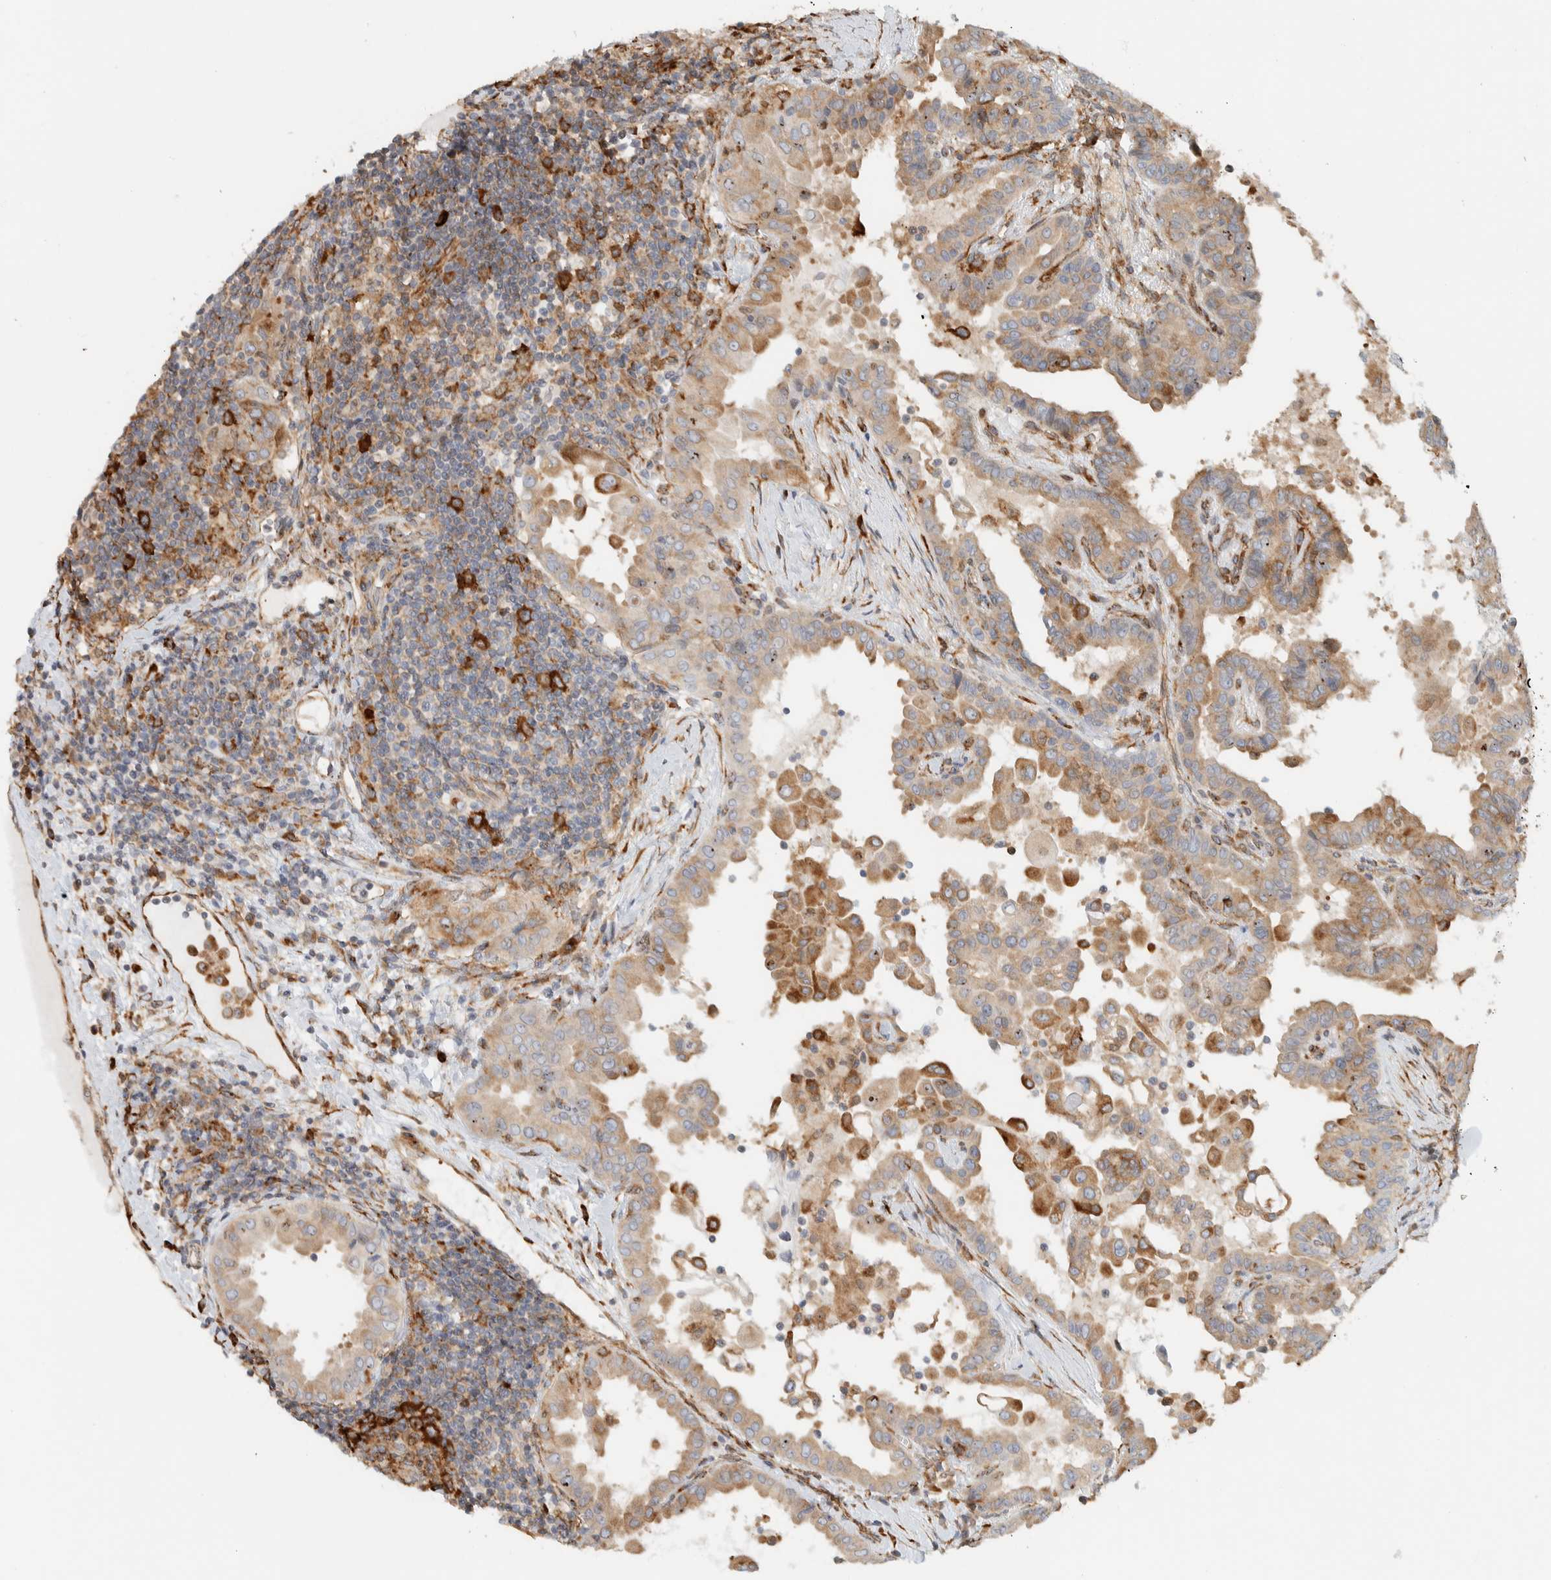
{"staining": {"intensity": "moderate", "quantity": ">75%", "location": "cytoplasmic/membranous"}, "tissue": "thyroid cancer", "cell_type": "Tumor cells", "image_type": "cancer", "snomed": [{"axis": "morphology", "description": "Papillary adenocarcinoma, NOS"}, {"axis": "topography", "description": "Thyroid gland"}], "caption": "Thyroid papillary adenocarcinoma was stained to show a protein in brown. There is medium levels of moderate cytoplasmic/membranous expression in about >75% of tumor cells. The protein of interest is stained brown, and the nuclei are stained in blue (DAB IHC with brightfield microscopy, high magnification).", "gene": "LLGL2", "patient": {"sex": "male", "age": 33}}